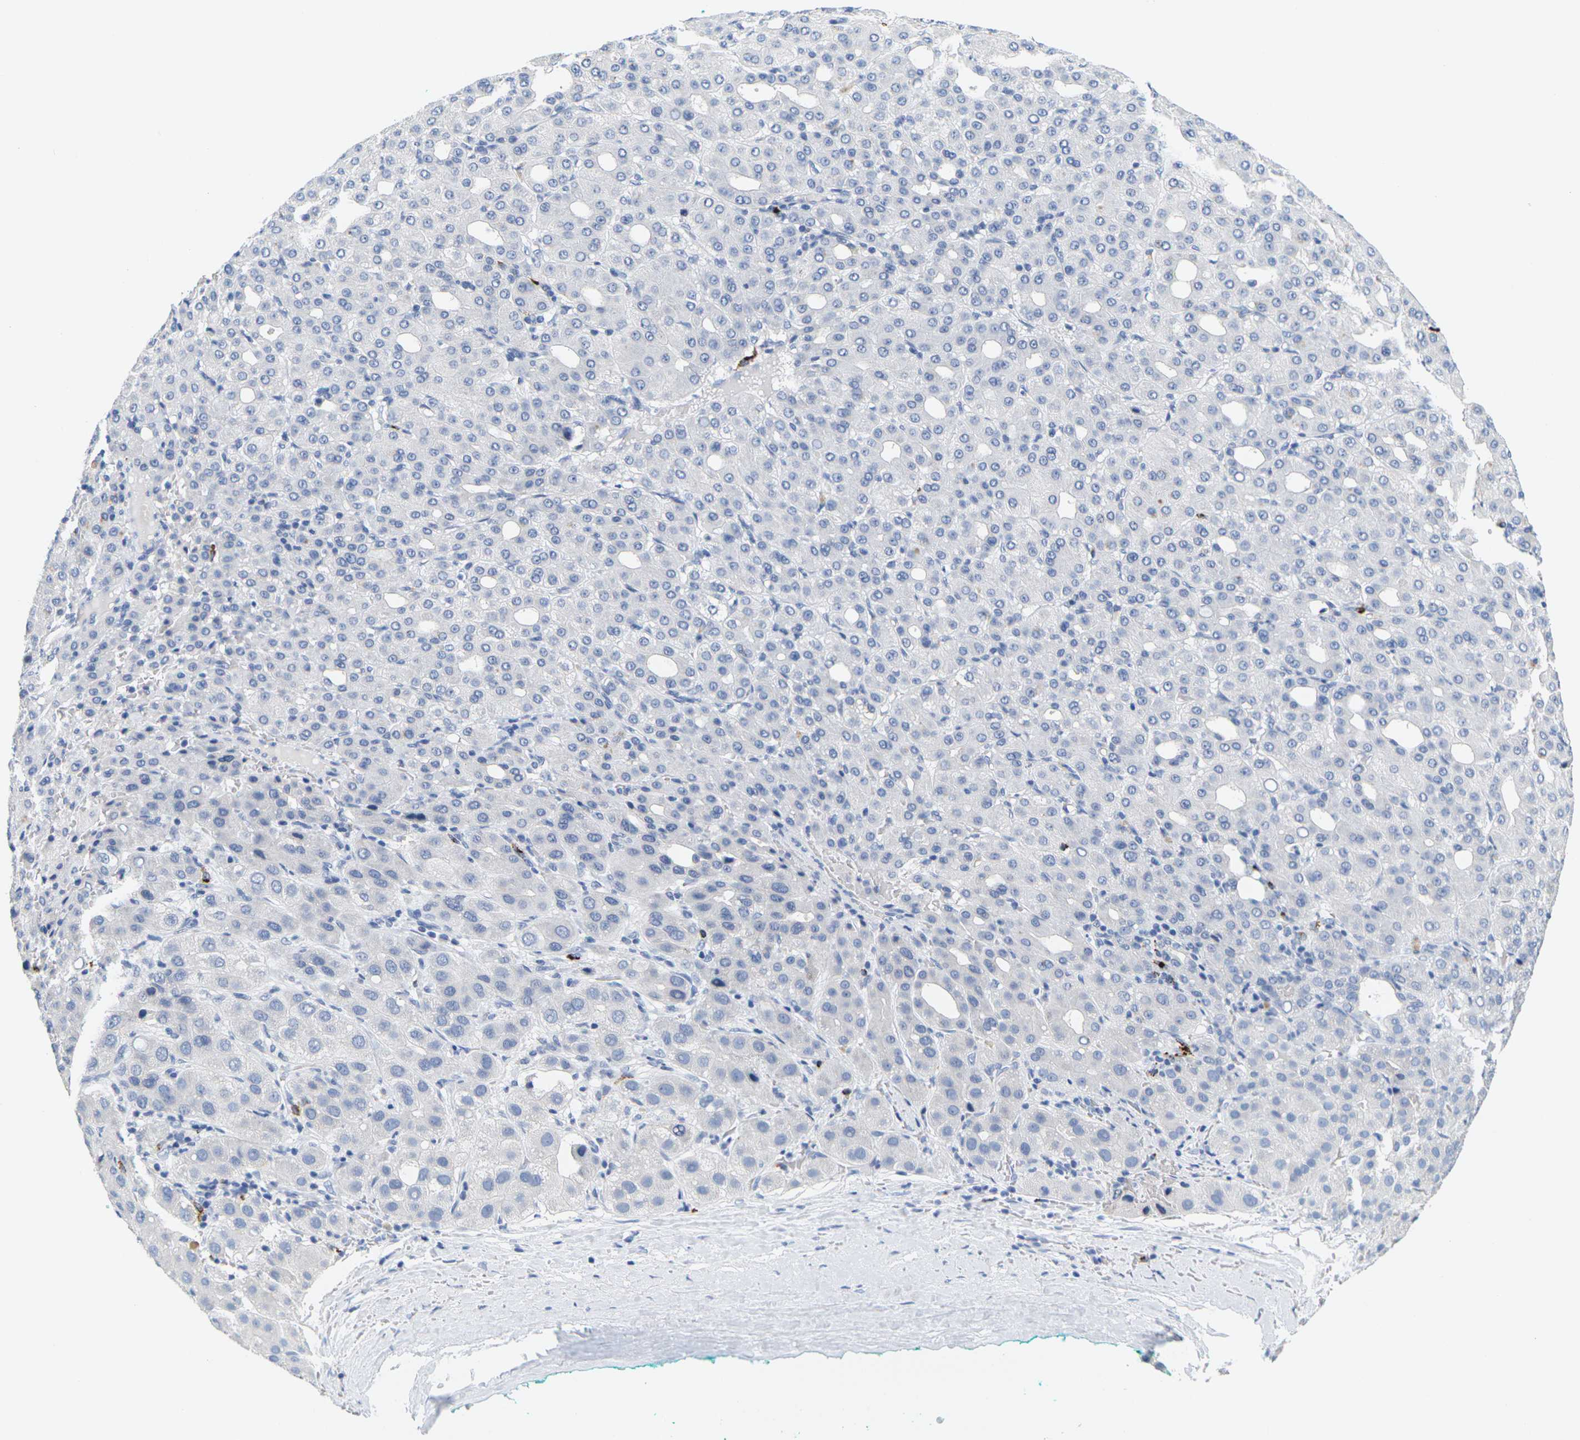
{"staining": {"intensity": "negative", "quantity": "none", "location": "none"}, "tissue": "liver cancer", "cell_type": "Tumor cells", "image_type": "cancer", "snomed": [{"axis": "morphology", "description": "Carcinoma, Hepatocellular, NOS"}, {"axis": "topography", "description": "Liver"}], "caption": "IHC of human liver hepatocellular carcinoma demonstrates no staining in tumor cells. Nuclei are stained in blue.", "gene": "HLA-DOB", "patient": {"sex": "male", "age": 65}}